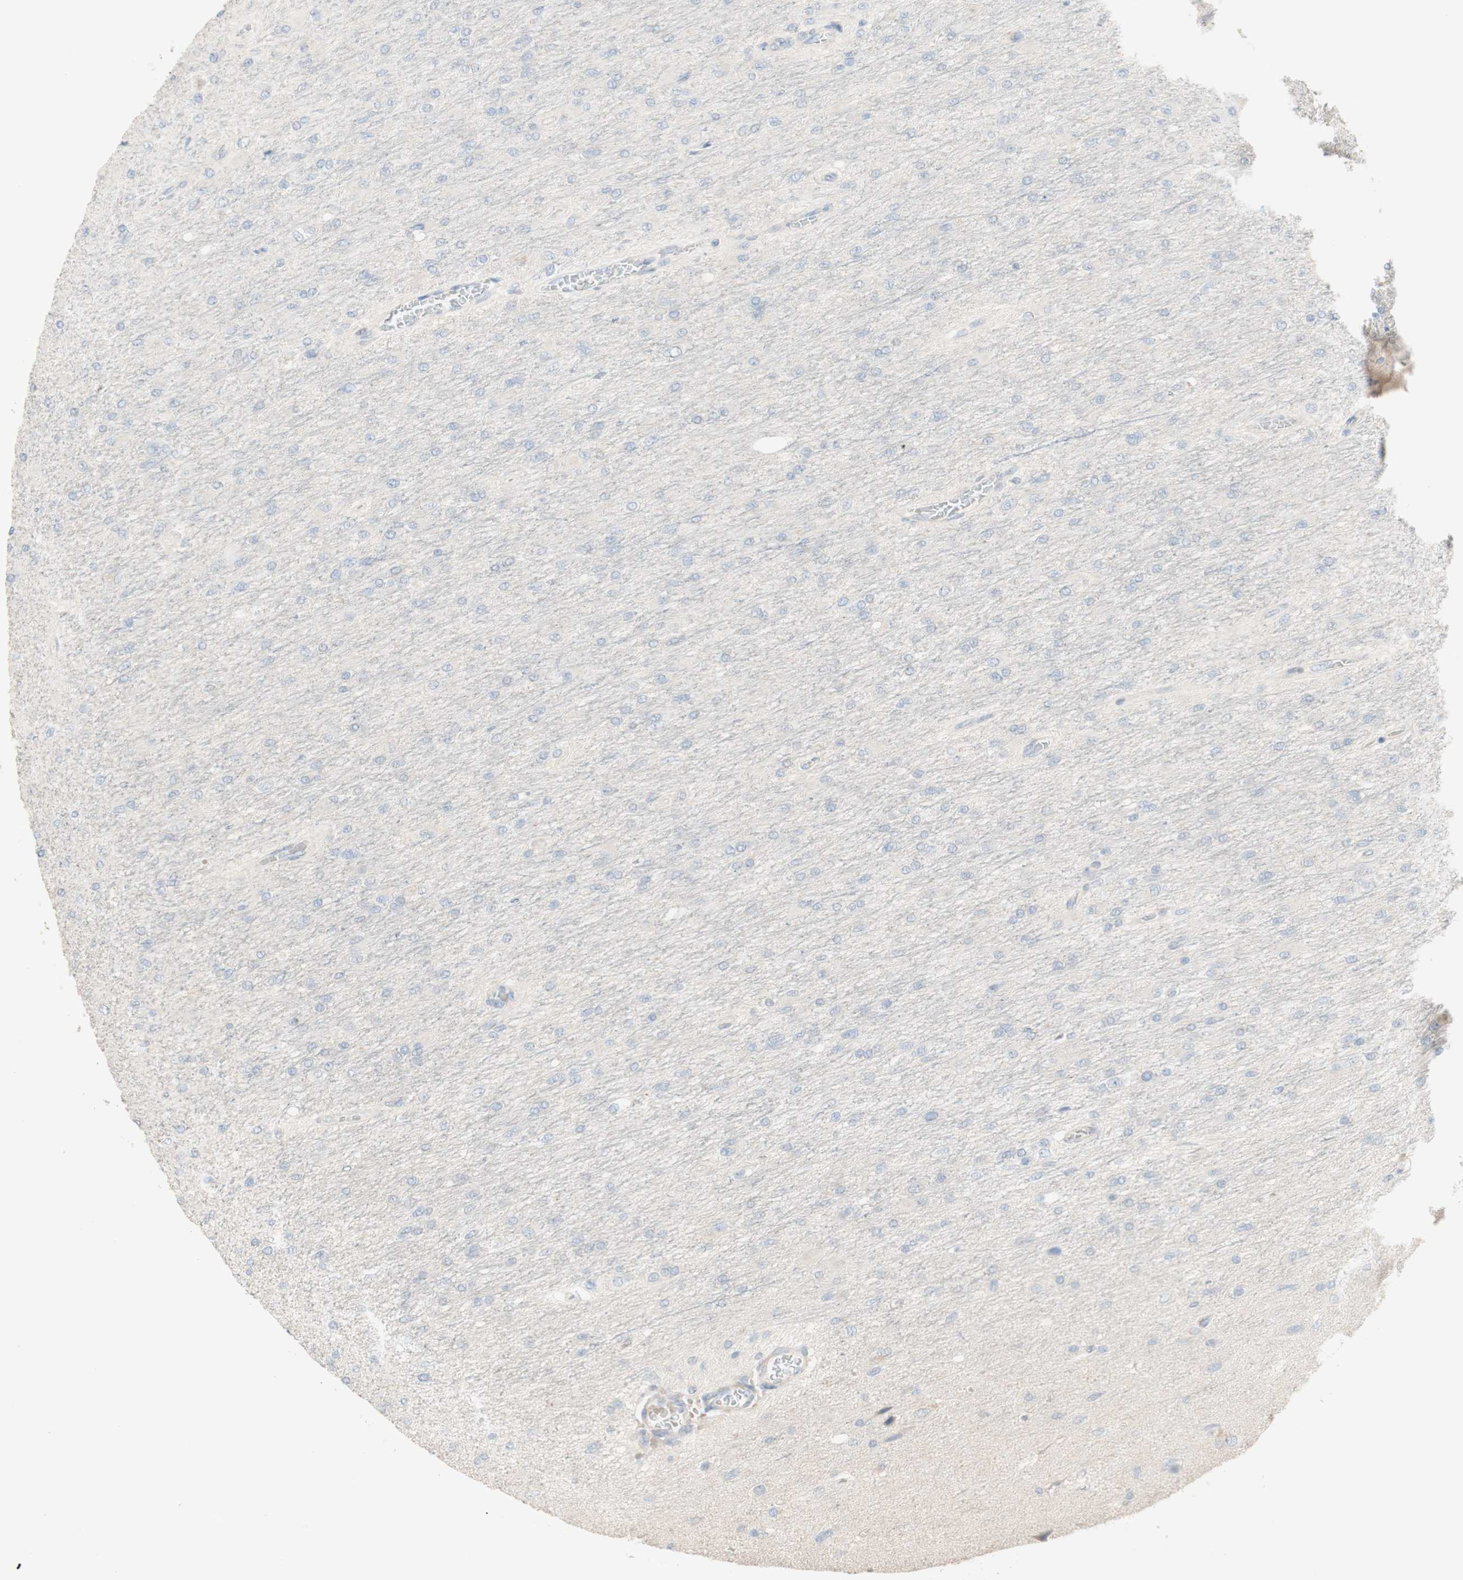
{"staining": {"intensity": "negative", "quantity": "none", "location": "none"}, "tissue": "glioma", "cell_type": "Tumor cells", "image_type": "cancer", "snomed": [{"axis": "morphology", "description": "Glioma, malignant, High grade"}, {"axis": "topography", "description": "Cerebral cortex"}], "caption": "Immunohistochemical staining of glioma shows no significant staining in tumor cells.", "gene": "MANEA", "patient": {"sex": "female", "age": 36}}